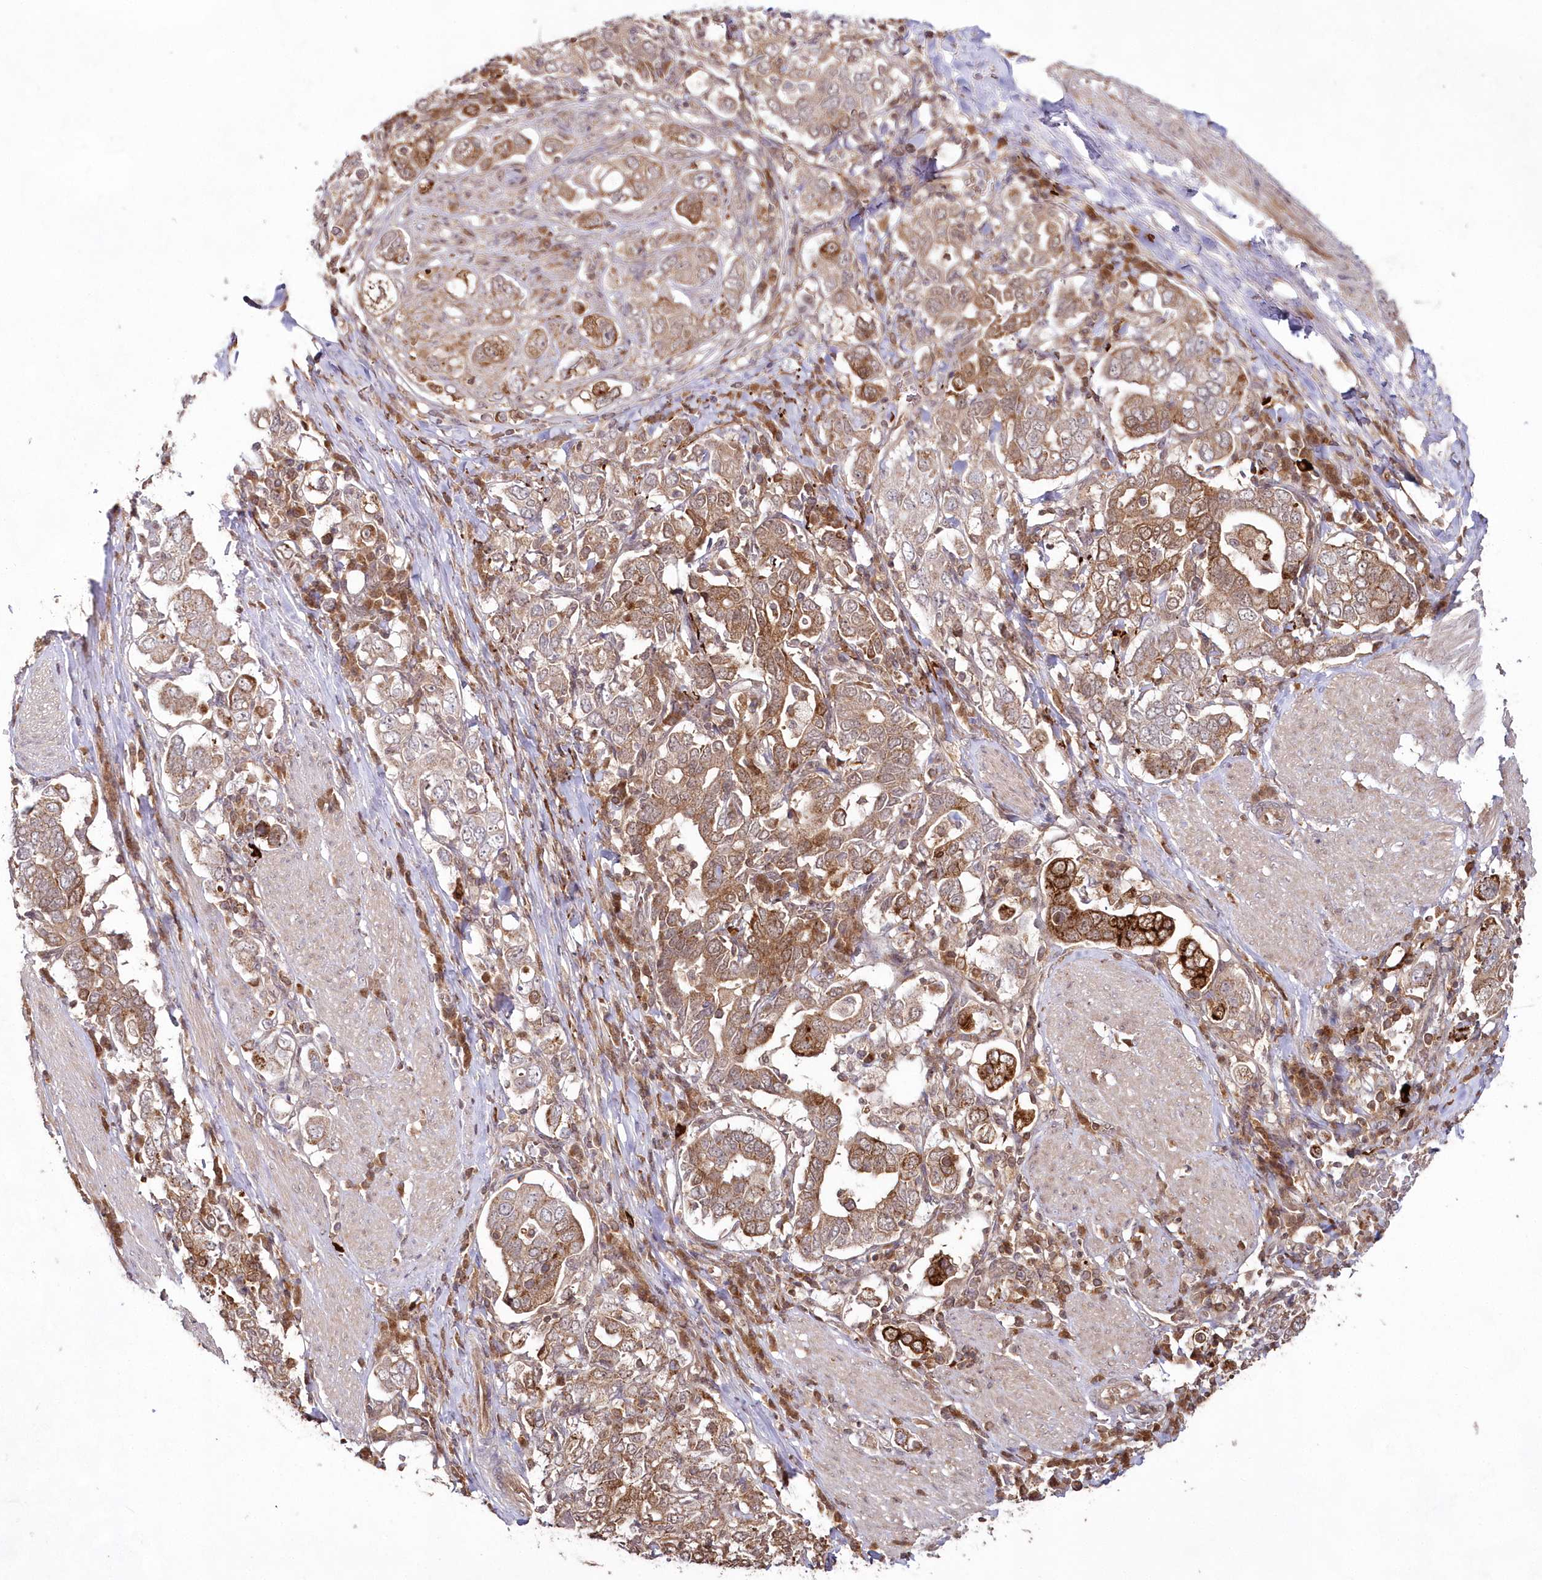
{"staining": {"intensity": "moderate", "quantity": ">75%", "location": "cytoplasmic/membranous"}, "tissue": "stomach cancer", "cell_type": "Tumor cells", "image_type": "cancer", "snomed": [{"axis": "morphology", "description": "Adenocarcinoma, NOS"}, {"axis": "topography", "description": "Stomach, upper"}], "caption": "The immunohistochemical stain labels moderate cytoplasmic/membranous positivity in tumor cells of stomach cancer (adenocarcinoma) tissue.", "gene": "IMPA1", "patient": {"sex": "male", "age": 62}}